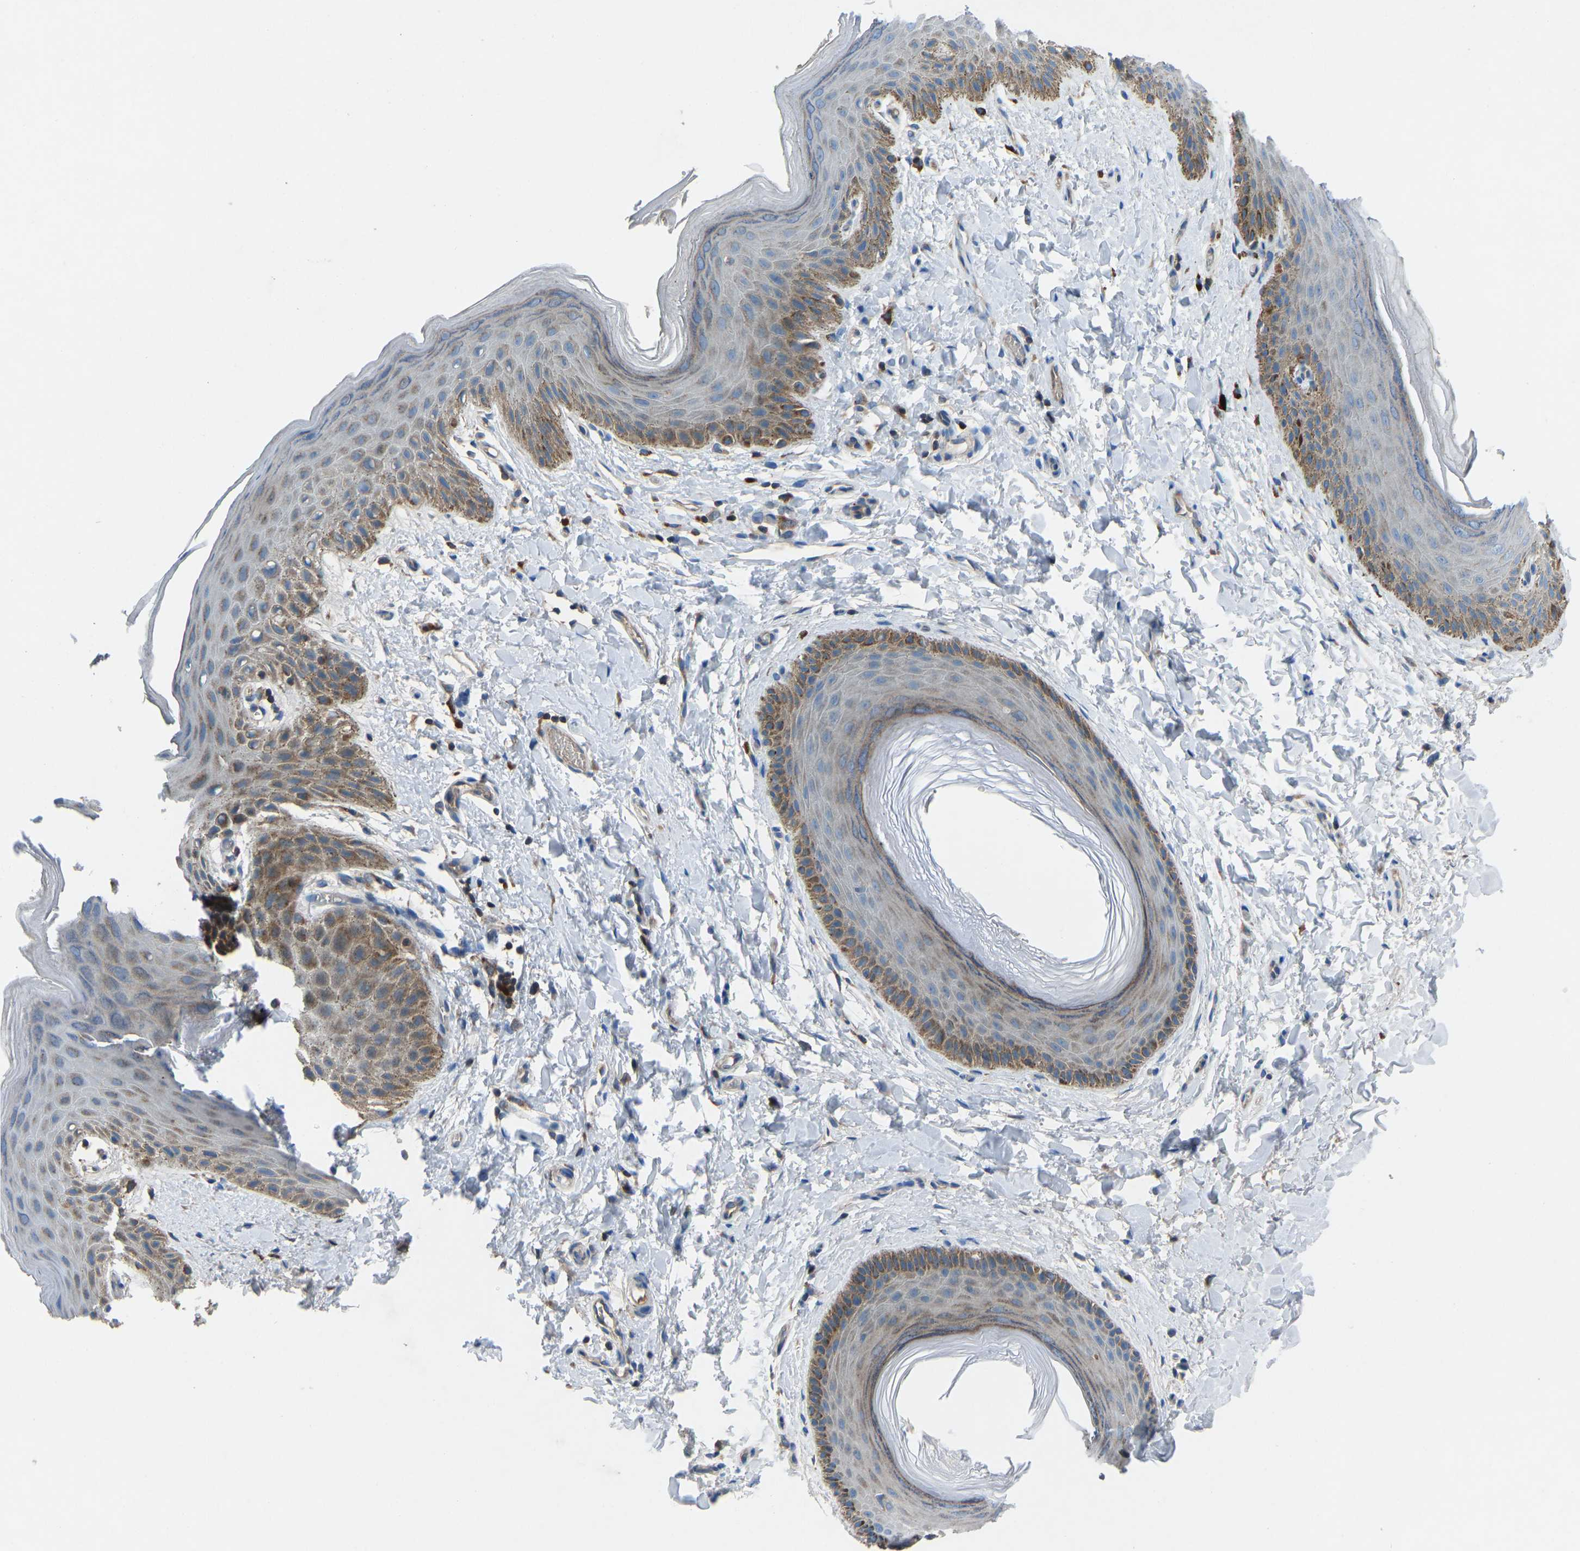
{"staining": {"intensity": "moderate", "quantity": "<25%", "location": "cytoplasmic/membranous"}, "tissue": "skin", "cell_type": "Epidermal cells", "image_type": "normal", "snomed": [{"axis": "morphology", "description": "Normal tissue, NOS"}, {"axis": "topography", "description": "Anal"}], "caption": "Immunohistochemical staining of unremarkable human skin shows <25% levels of moderate cytoplasmic/membranous protein positivity in approximately <25% of epidermal cells.", "gene": "GRK6", "patient": {"sex": "male", "age": 44}}